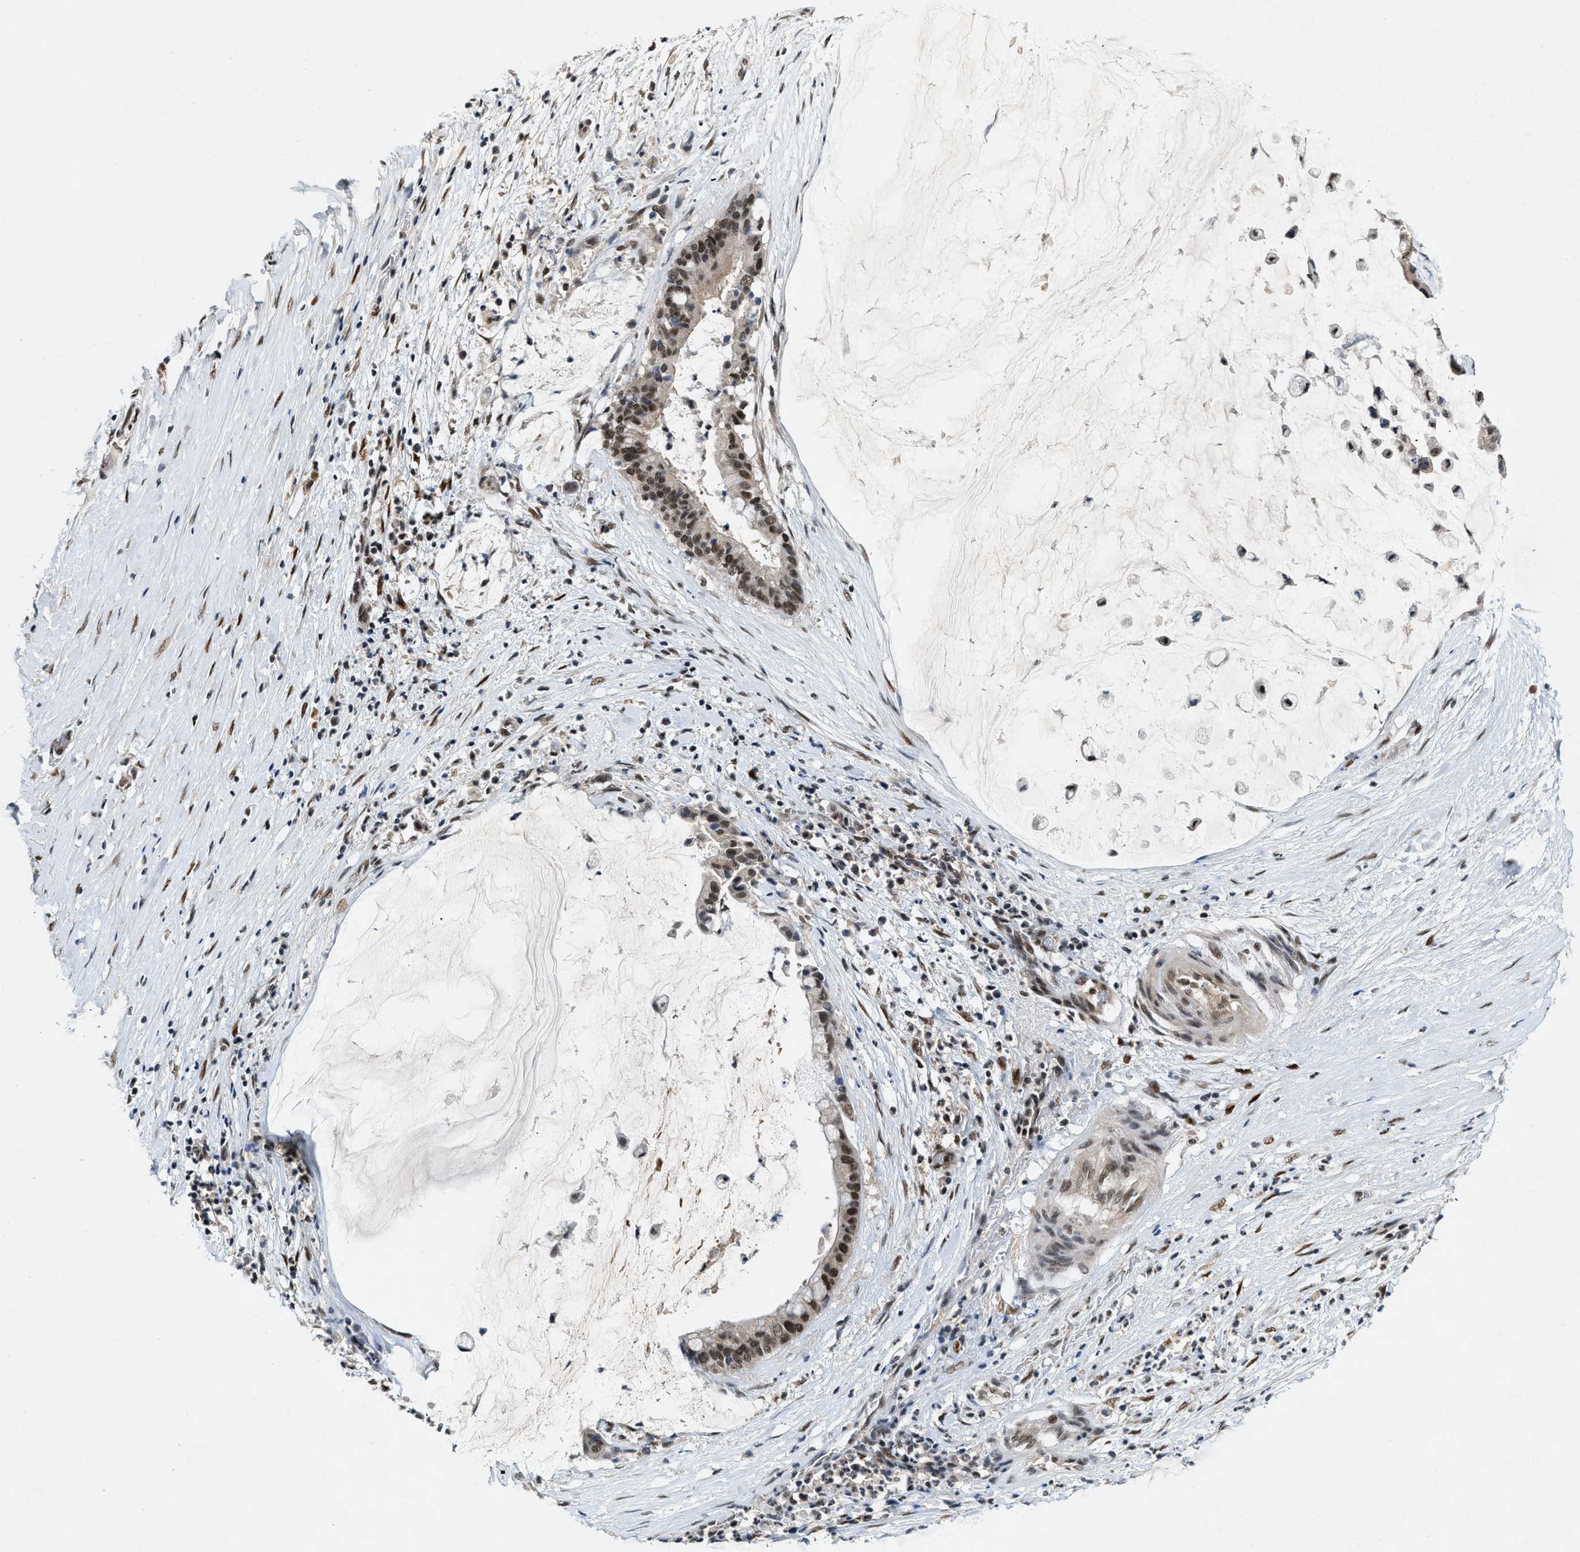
{"staining": {"intensity": "strong", "quantity": ">75%", "location": "nuclear"}, "tissue": "pancreatic cancer", "cell_type": "Tumor cells", "image_type": "cancer", "snomed": [{"axis": "morphology", "description": "Adenocarcinoma, NOS"}, {"axis": "topography", "description": "Pancreas"}], "caption": "The immunohistochemical stain highlights strong nuclear staining in tumor cells of pancreatic cancer (adenocarcinoma) tissue.", "gene": "NCOA1", "patient": {"sex": "male", "age": 41}}